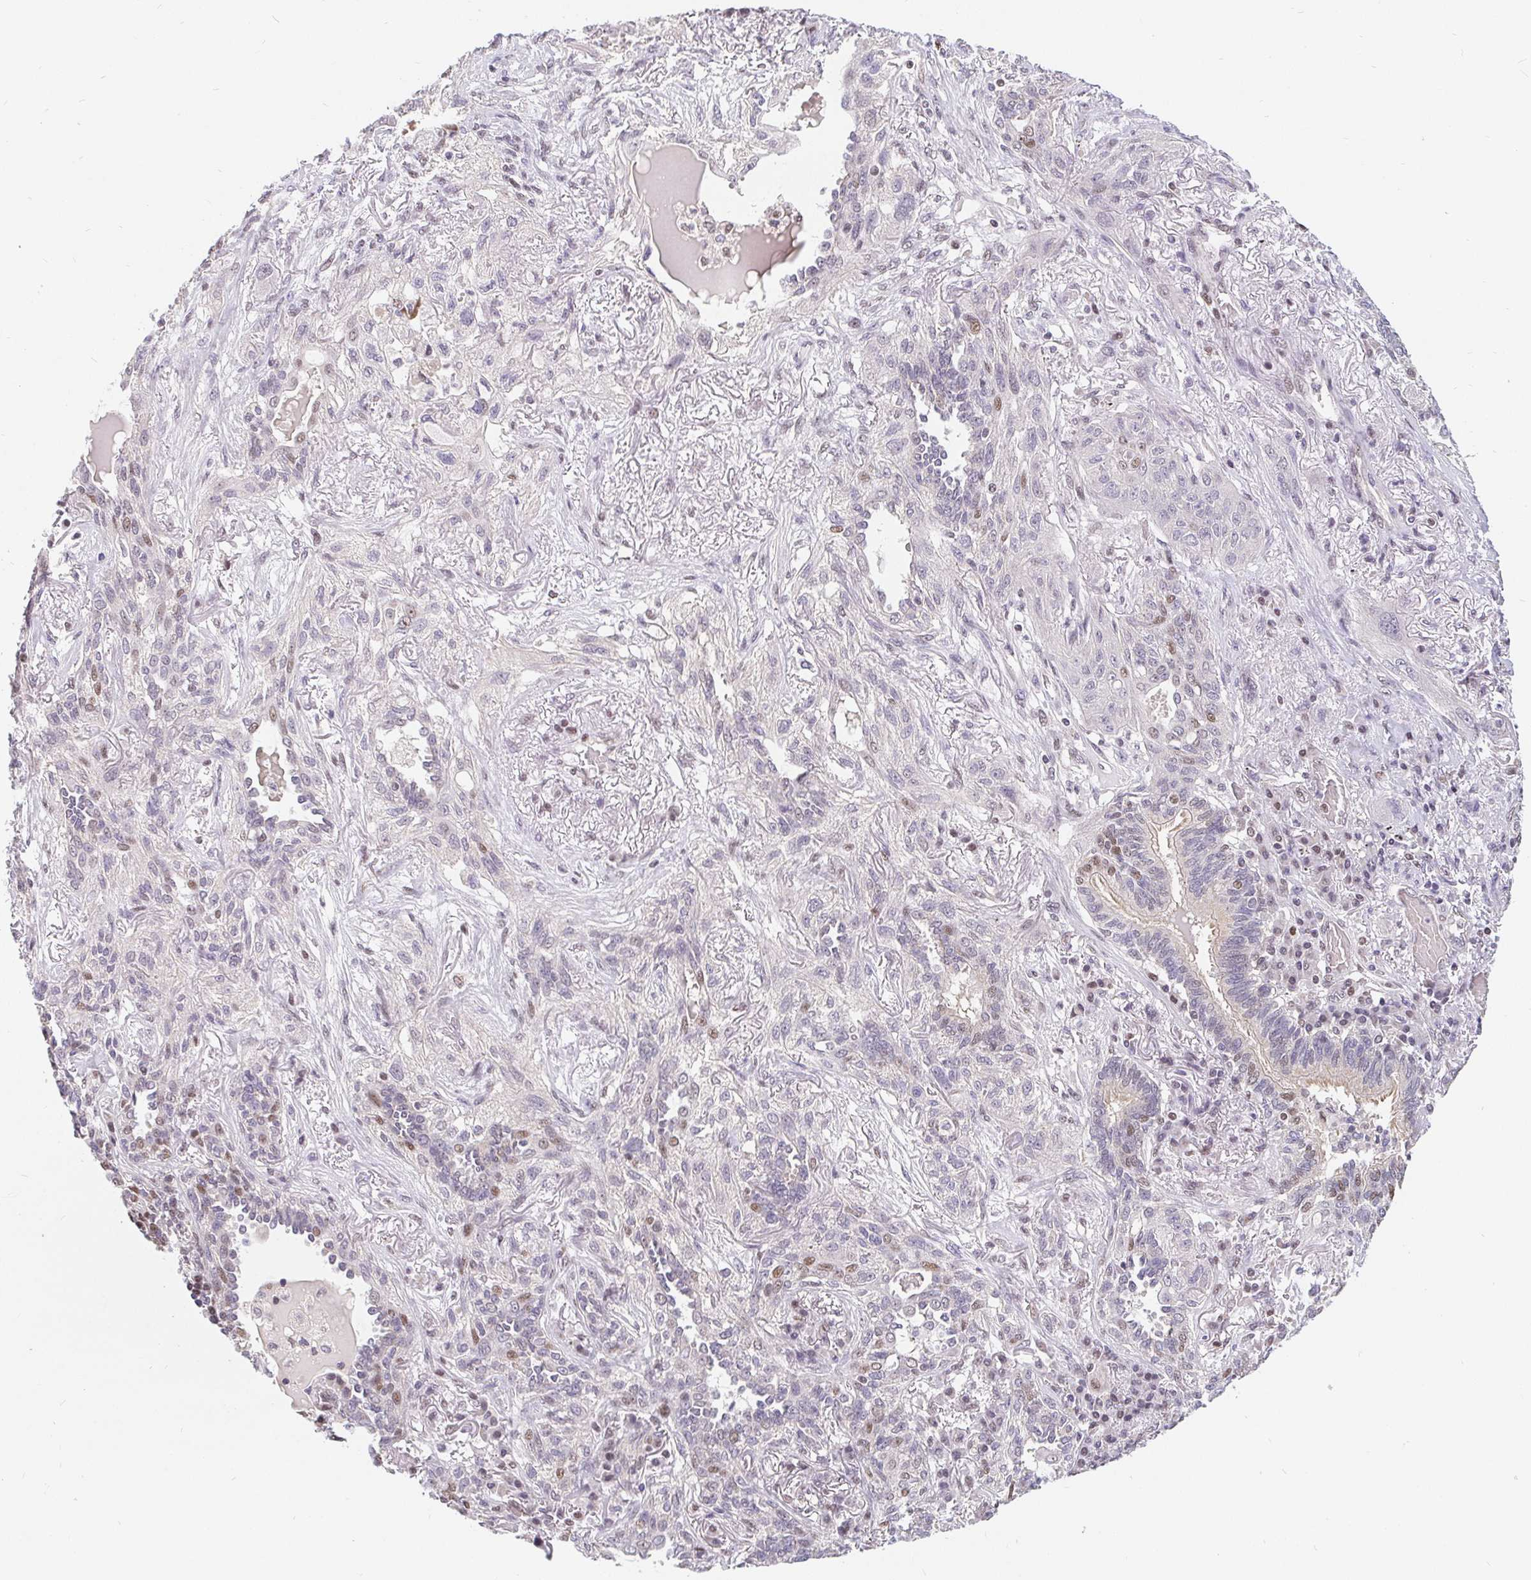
{"staining": {"intensity": "moderate", "quantity": "<25%", "location": "nuclear"}, "tissue": "lung cancer", "cell_type": "Tumor cells", "image_type": "cancer", "snomed": [{"axis": "morphology", "description": "Squamous cell carcinoma, NOS"}, {"axis": "topography", "description": "Lung"}], "caption": "A high-resolution photomicrograph shows immunohistochemistry (IHC) staining of lung cancer, which reveals moderate nuclear staining in about <25% of tumor cells.", "gene": "POU2F1", "patient": {"sex": "female", "age": 70}}